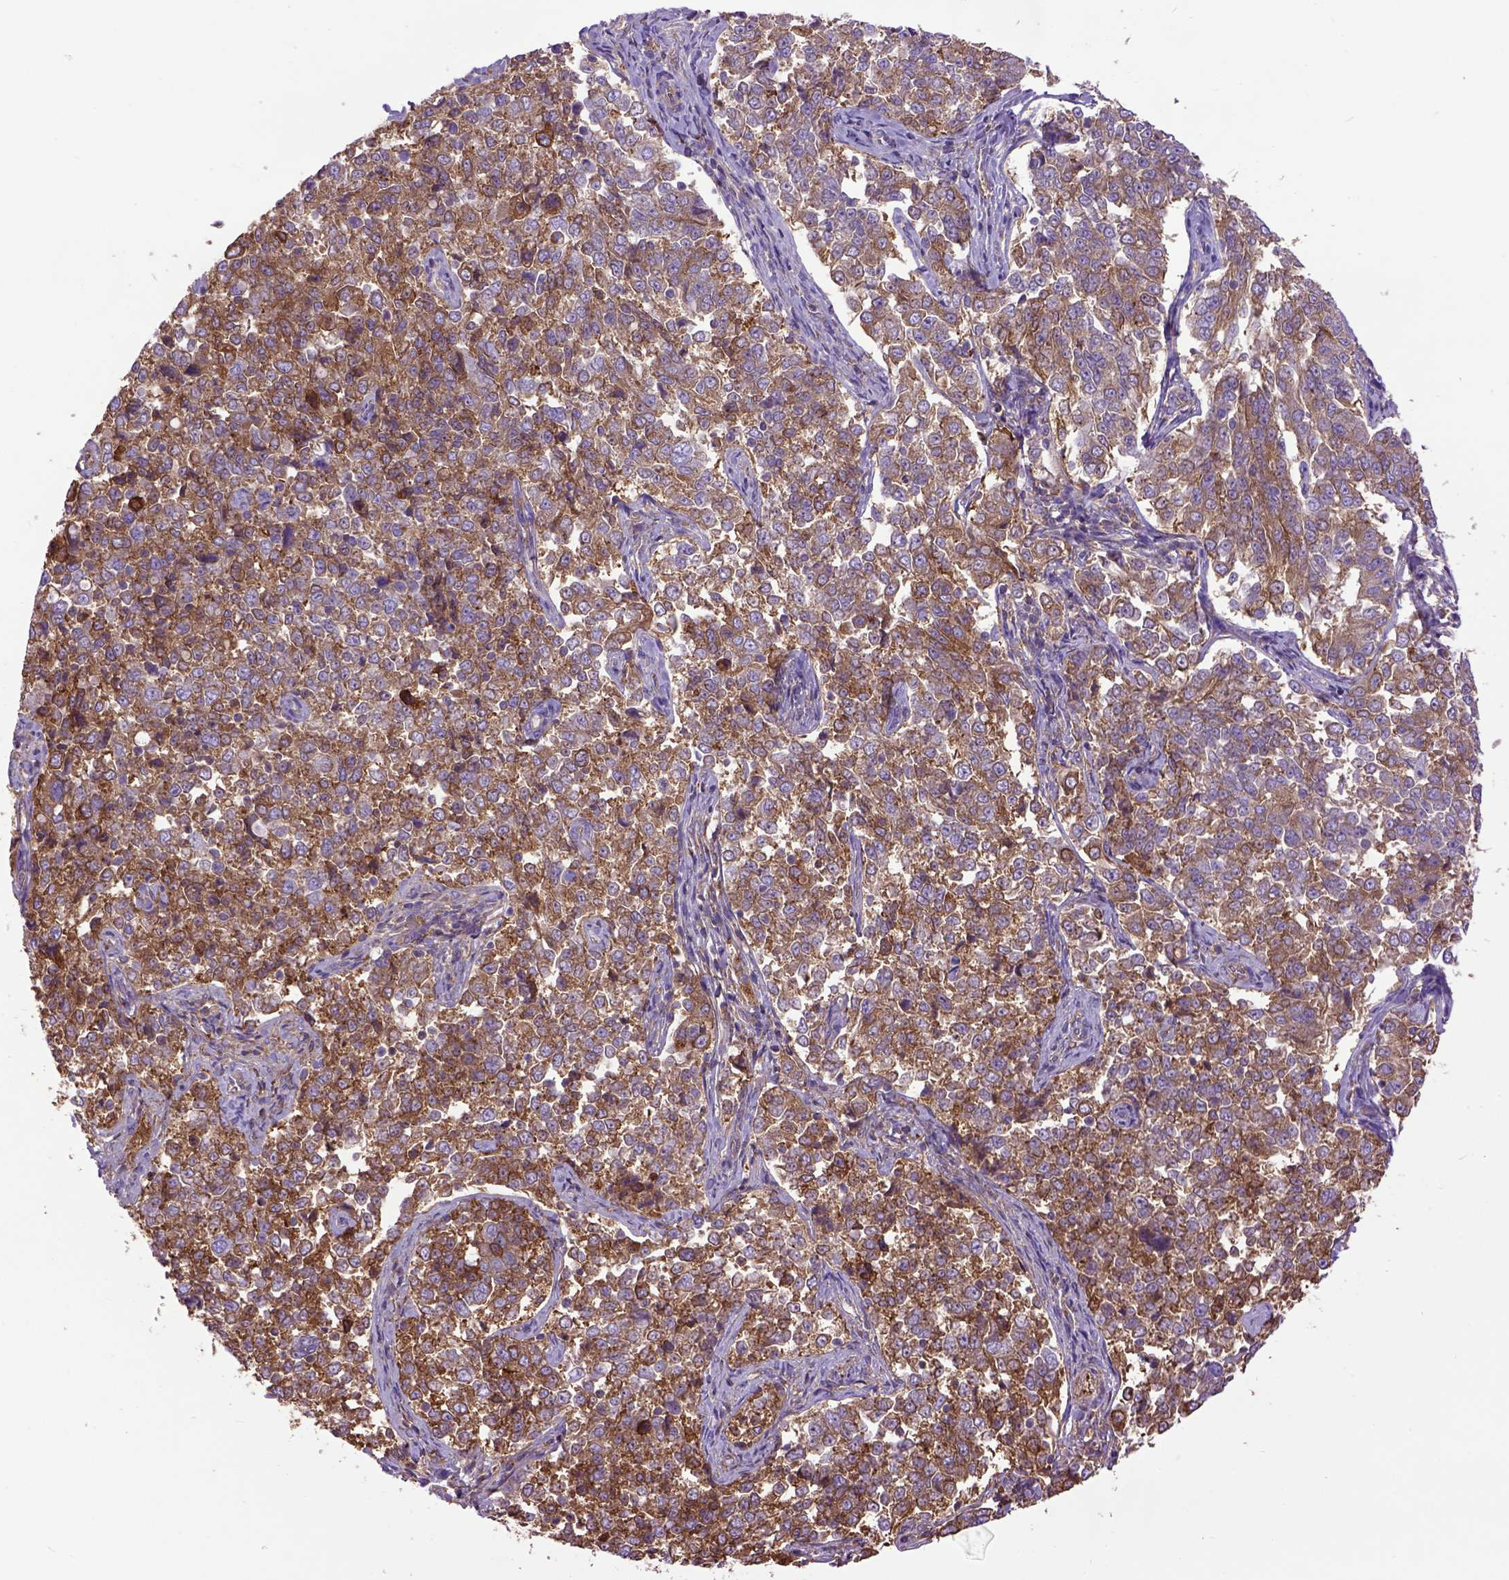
{"staining": {"intensity": "moderate", "quantity": ">75%", "location": "cytoplasmic/membranous"}, "tissue": "endometrial cancer", "cell_type": "Tumor cells", "image_type": "cancer", "snomed": [{"axis": "morphology", "description": "Adenocarcinoma, NOS"}, {"axis": "topography", "description": "Endometrium"}], "caption": "IHC histopathology image of human endometrial cancer stained for a protein (brown), which displays medium levels of moderate cytoplasmic/membranous staining in approximately >75% of tumor cells.", "gene": "MVP", "patient": {"sex": "female", "age": 43}}